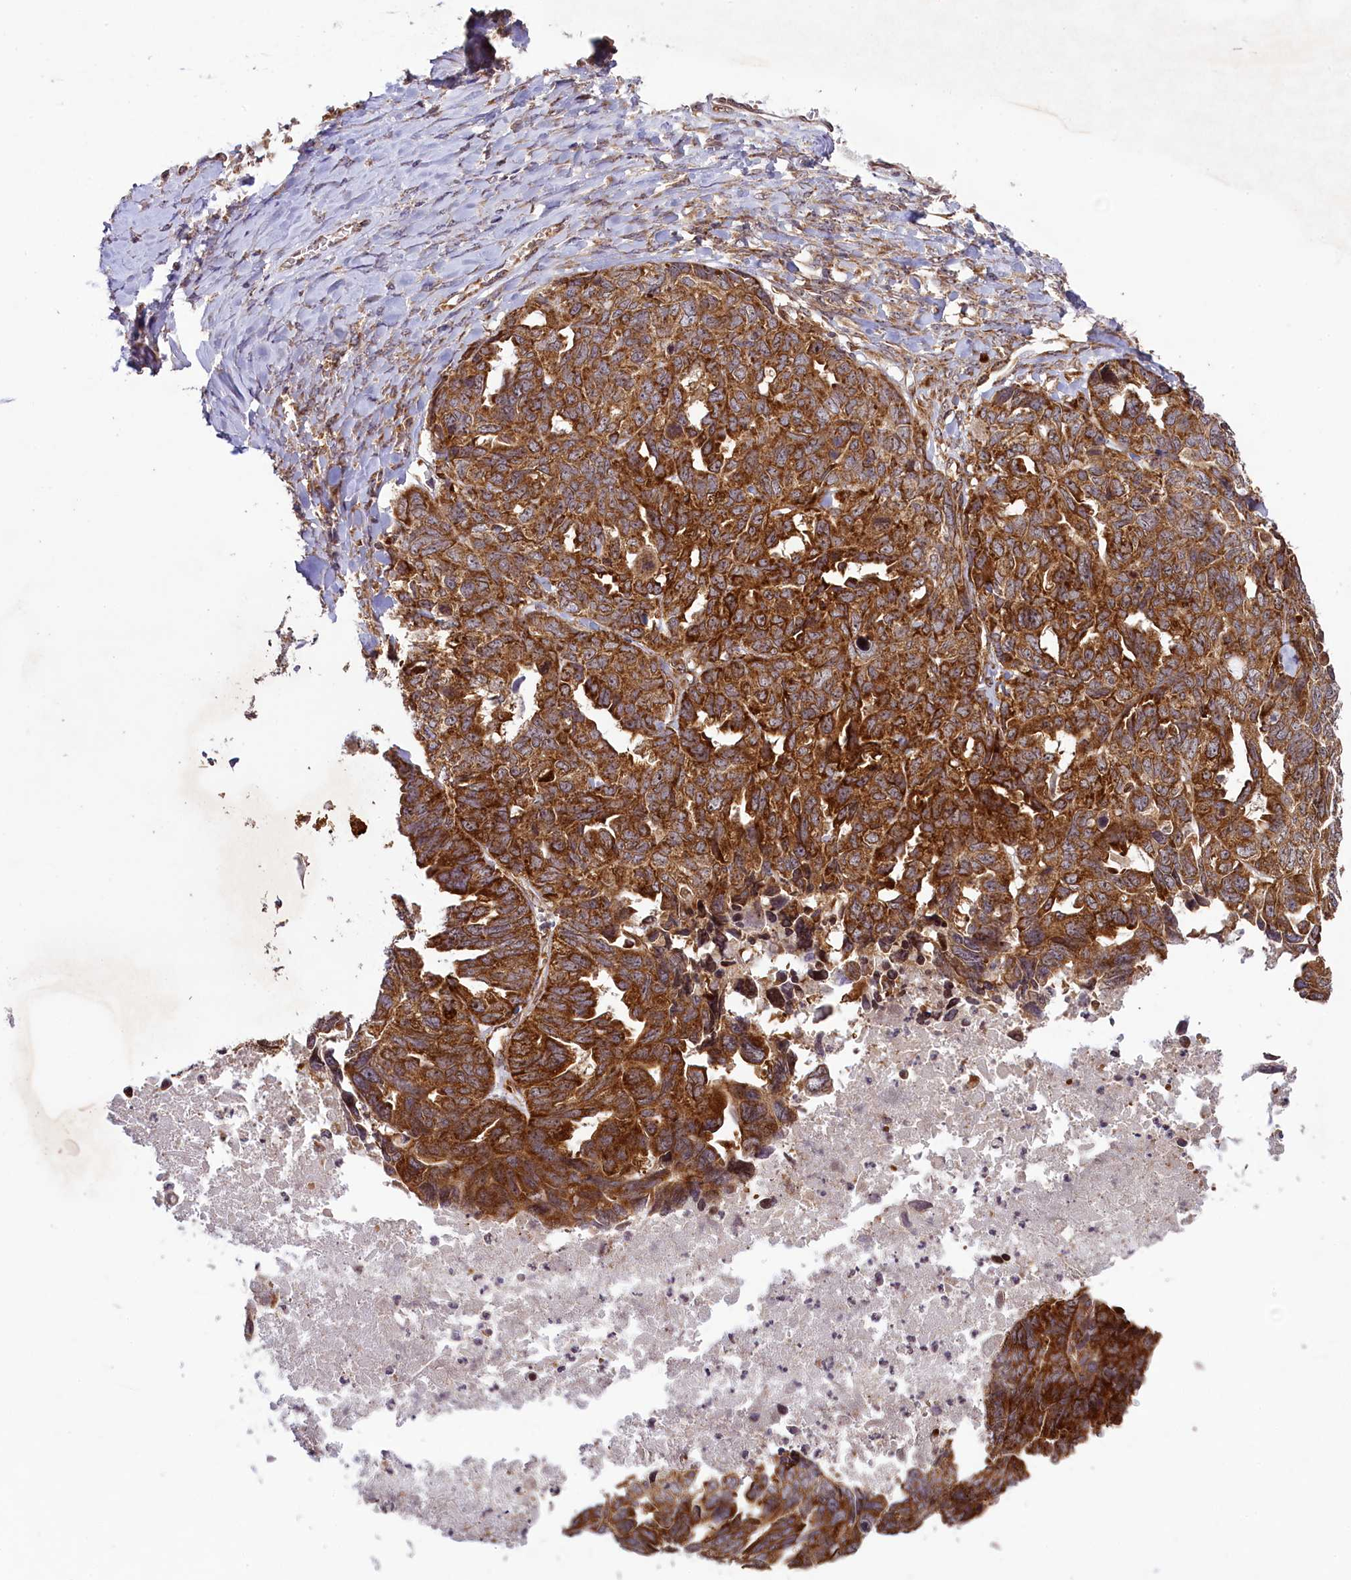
{"staining": {"intensity": "strong", "quantity": ">75%", "location": "cytoplasmic/membranous"}, "tissue": "ovarian cancer", "cell_type": "Tumor cells", "image_type": "cancer", "snomed": [{"axis": "morphology", "description": "Cystadenocarcinoma, serous, NOS"}, {"axis": "topography", "description": "Ovary"}], "caption": "Approximately >75% of tumor cells in human ovarian serous cystadenocarcinoma show strong cytoplasmic/membranous protein expression as visualized by brown immunohistochemical staining.", "gene": "LARP4", "patient": {"sex": "female", "age": 79}}